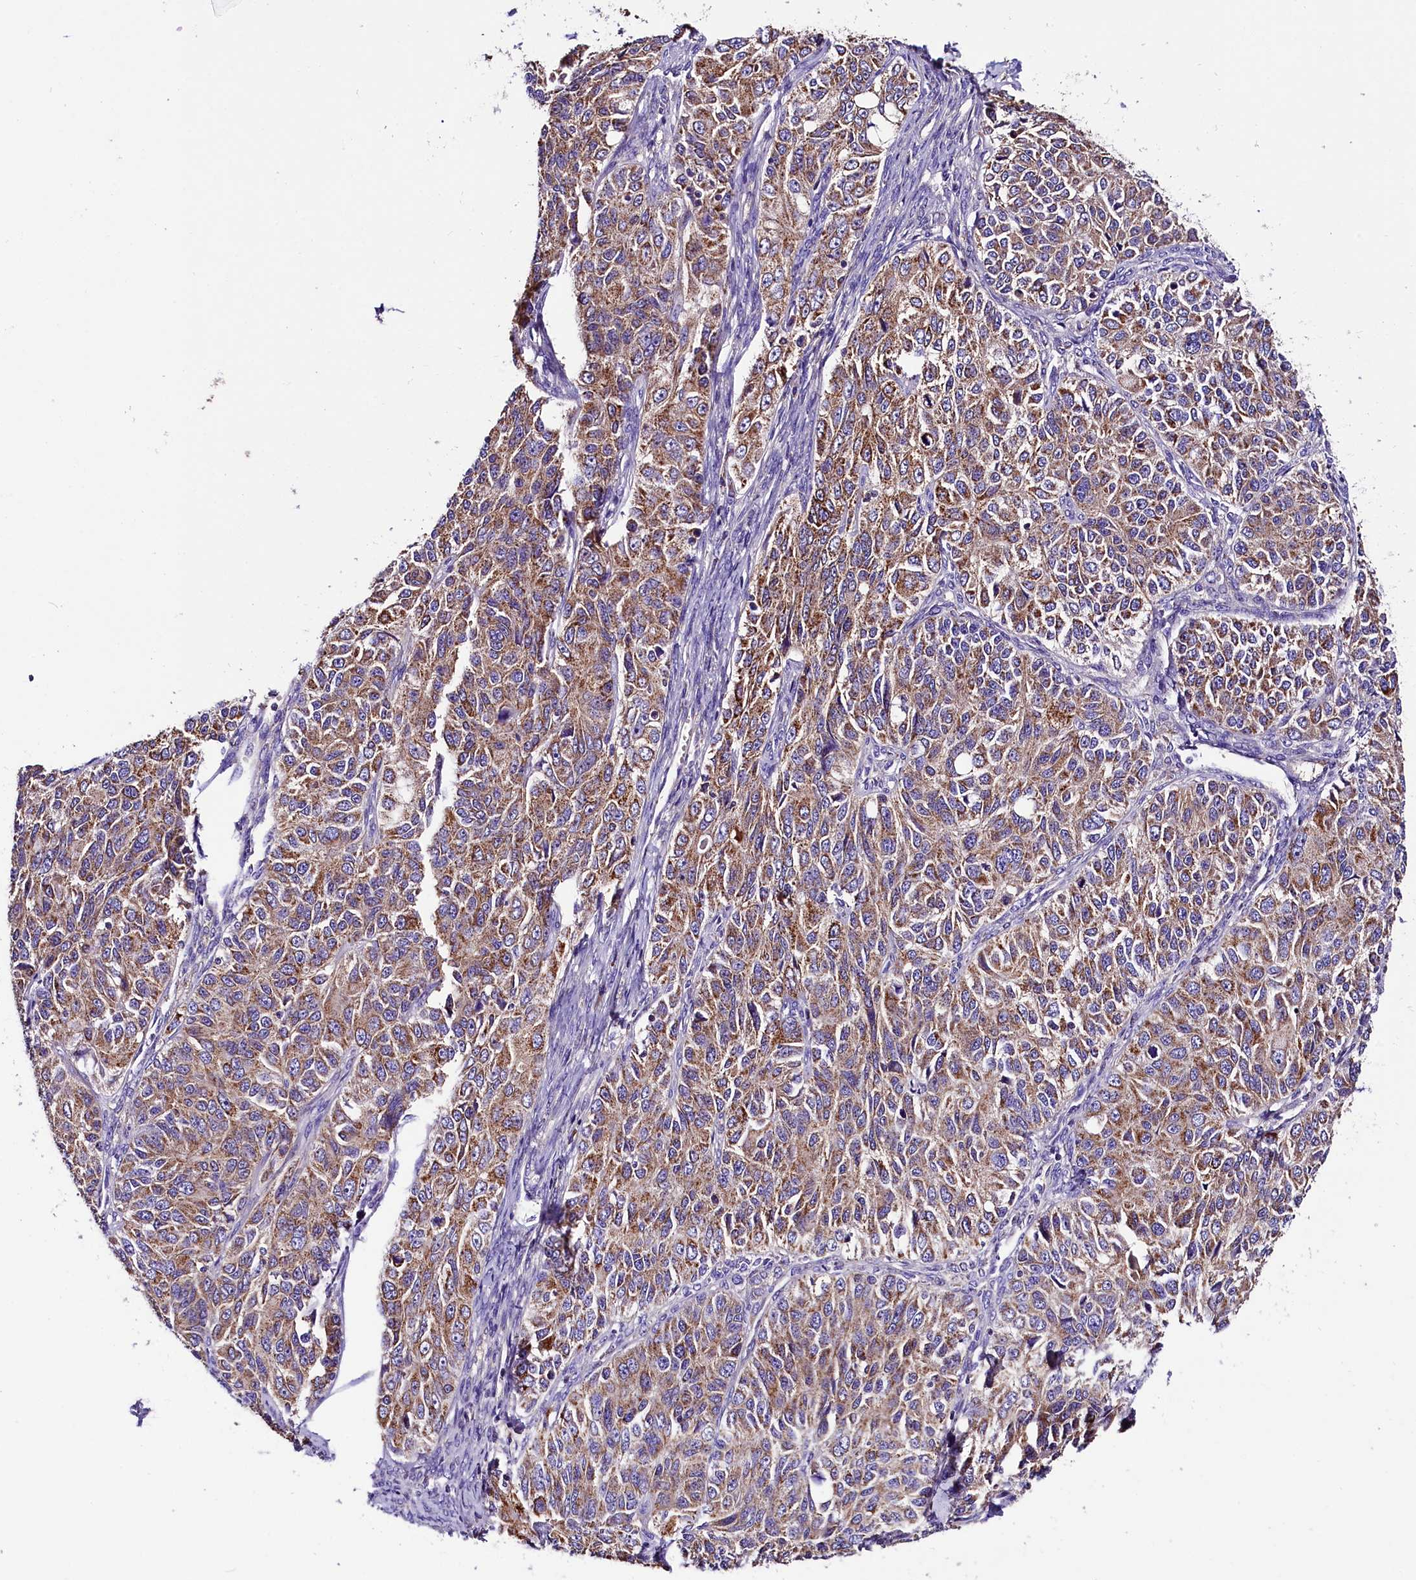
{"staining": {"intensity": "moderate", "quantity": ">75%", "location": "cytoplasmic/membranous"}, "tissue": "ovarian cancer", "cell_type": "Tumor cells", "image_type": "cancer", "snomed": [{"axis": "morphology", "description": "Carcinoma, endometroid"}, {"axis": "topography", "description": "Ovary"}], "caption": "An IHC image of neoplastic tissue is shown. Protein staining in brown highlights moderate cytoplasmic/membranous positivity in ovarian endometroid carcinoma within tumor cells.", "gene": "SIX5", "patient": {"sex": "female", "age": 51}}